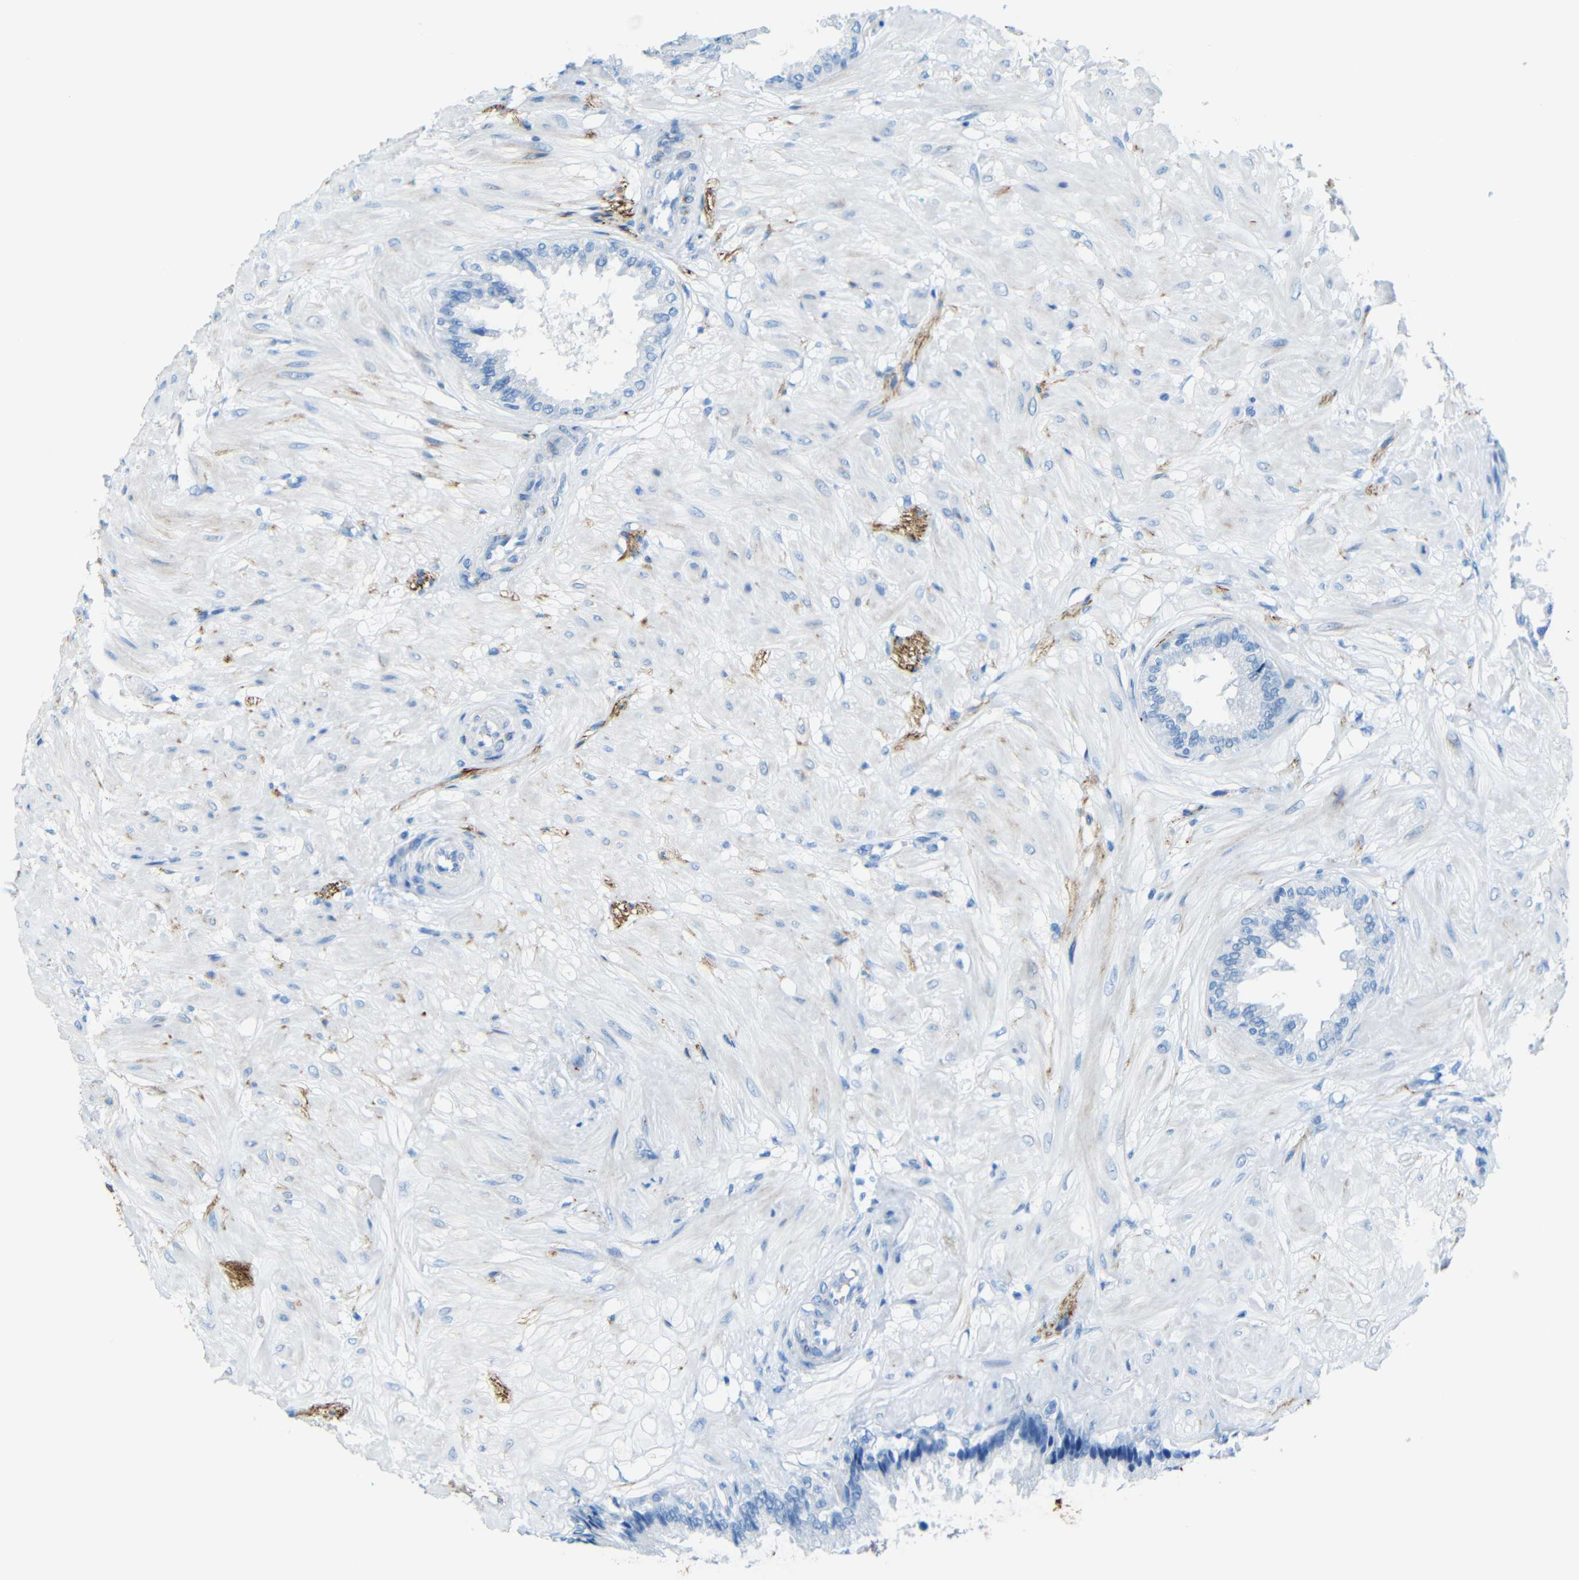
{"staining": {"intensity": "negative", "quantity": "none", "location": "none"}, "tissue": "seminal vesicle", "cell_type": "Glandular cells", "image_type": "normal", "snomed": [{"axis": "morphology", "description": "Normal tissue, NOS"}, {"axis": "topography", "description": "Seminal veicle"}], "caption": "Human seminal vesicle stained for a protein using IHC exhibits no positivity in glandular cells.", "gene": "TUBB4B", "patient": {"sex": "male", "age": 46}}